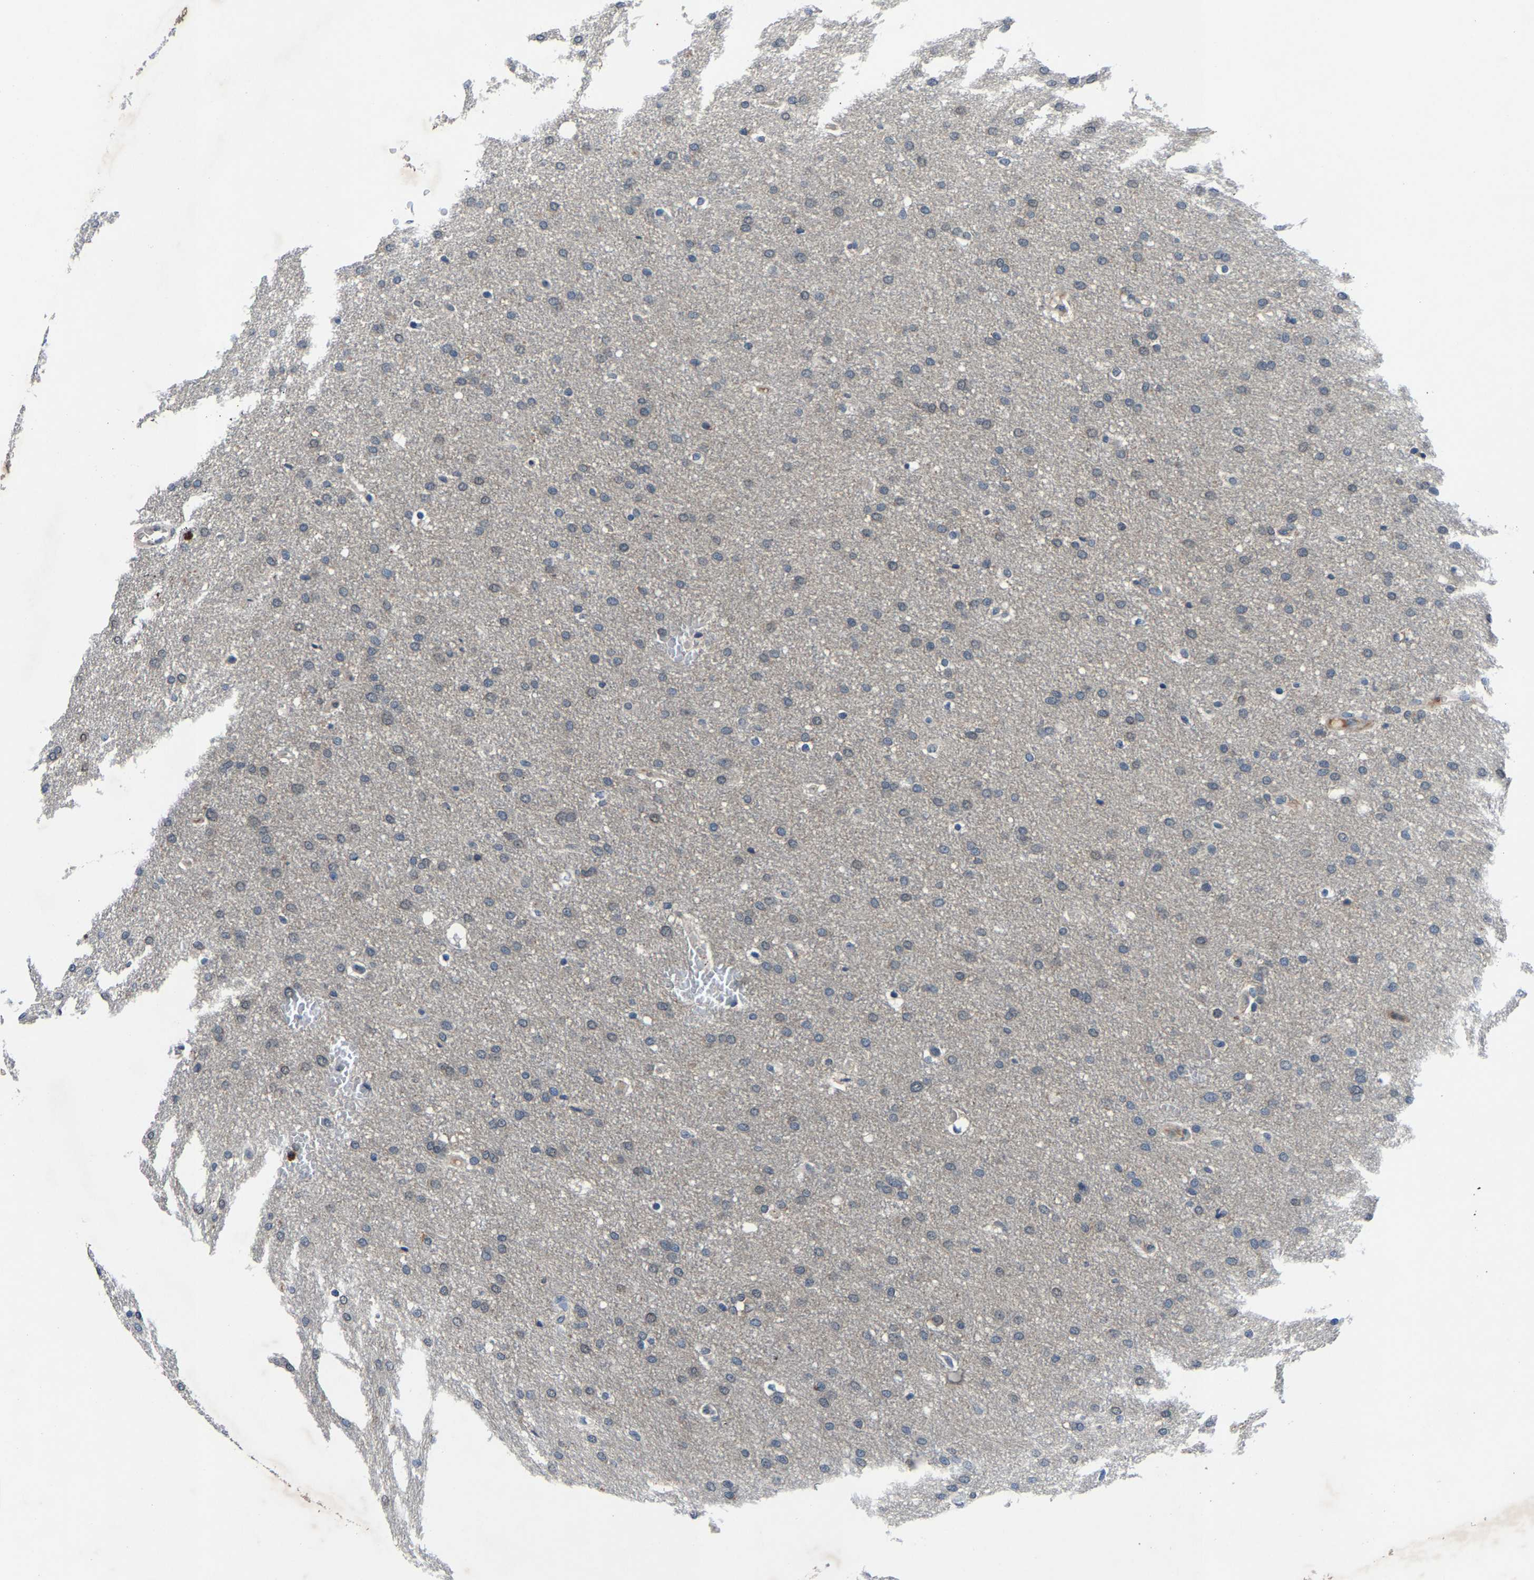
{"staining": {"intensity": "negative", "quantity": "none", "location": "none"}, "tissue": "glioma", "cell_type": "Tumor cells", "image_type": "cancer", "snomed": [{"axis": "morphology", "description": "Glioma, malignant, Low grade"}, {"axis": "topography", "description": "Brain"}], "caption": "The histopathology image reveals no staining of tumor cells in glioma.", "gene": "PCNX2", "patient": {"sex": "female", "age": 37}}